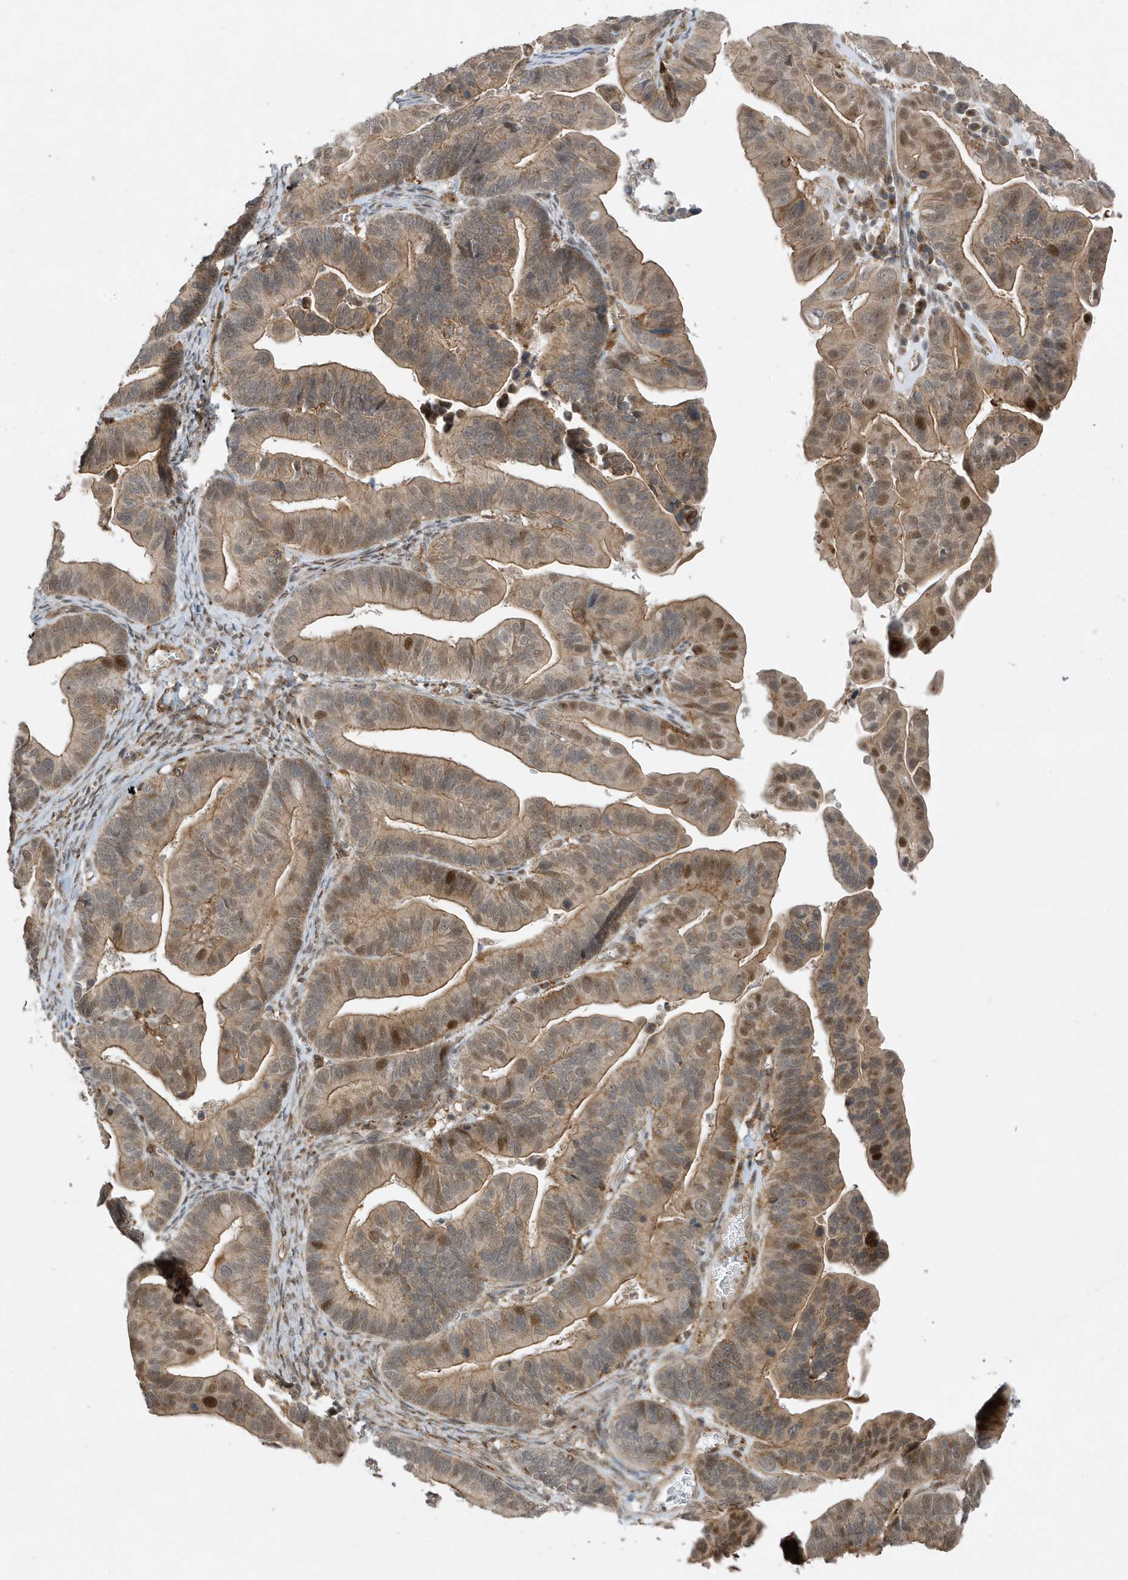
{"staining": {"intensity": "moderate", "quantity": ">75%", "location": "cytoplasmic/membranous,nuclear"}, "tissue": "ovarian cancer", "cell_type": "Tumor cells", "image_type": "cancer", "snomed": [{"axis": "morphology", "description": "Cystadenocarcinoma, serous, NOS"}, {"axis": "topography", "description": "Ovary"}], "caption": "There is medium levels of moderate cytoplasmic/membranous and nuclear staining in tumor cells of ovarian cancer, as demonstrated by immunohistochemical staining (brown color).", "gene": "TATDN3", "patient": {"sex": "female", "age": 56}}